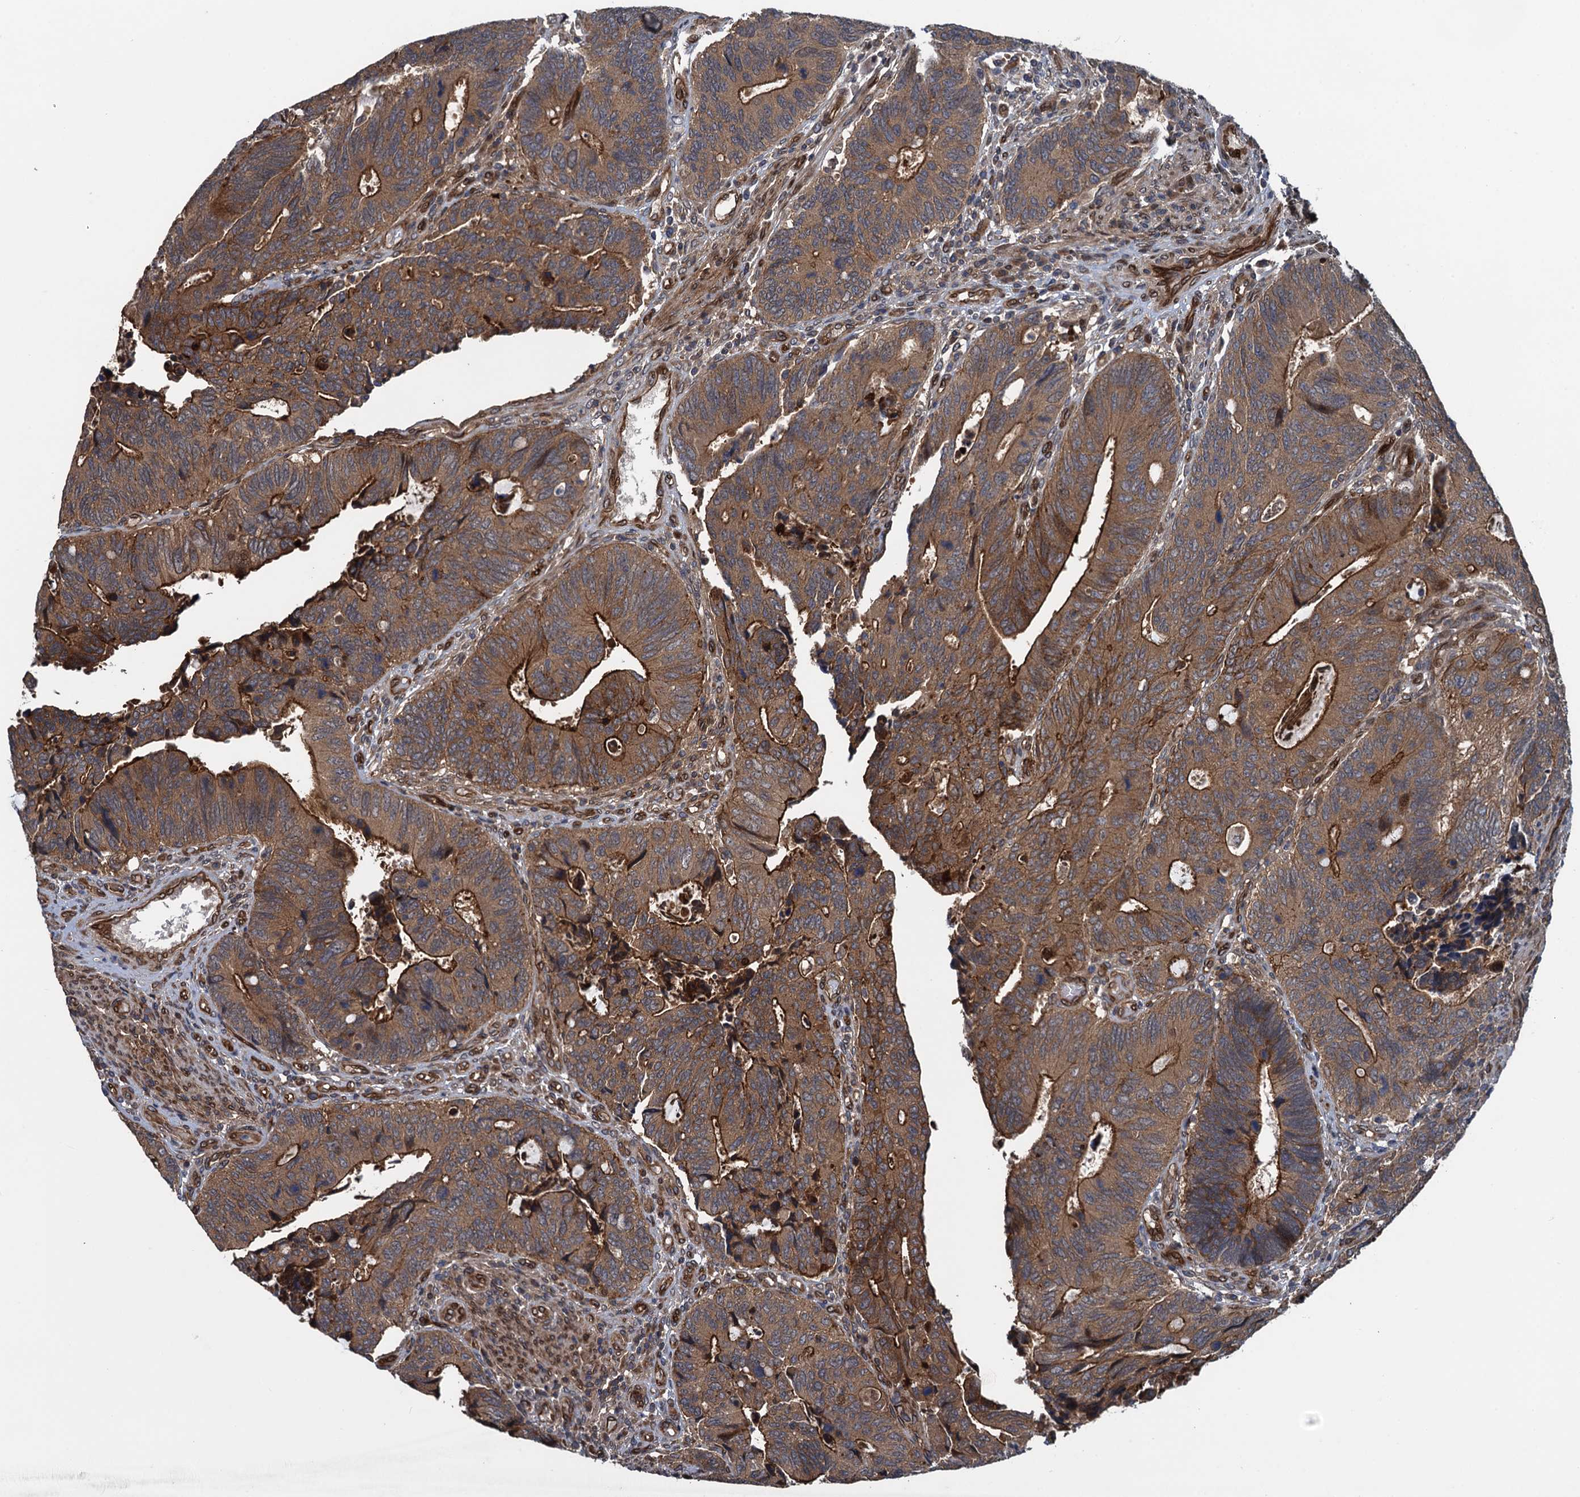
{"staining": {"intensity": "strong", "quantity": ">75%", "location": "cytoplasmic/membranous"}, "tissue": "colorectal cancer", "cell_type": "Tumor cells", "image_type": "cancer", "snomed": [{"axis": "morphology", "description": "Adenocarcinoma, NOS"}, {"axis": "topography", "description": "Colon"}], "caption": "About >75% of tumor cells in human colorectal adenocarcinoma show strong cytoplasmic/membranous protein staining as visualized by brown immunohistochemical staining.", "gene": "RHOBTB1", "patient": {"sex": "male", "age": 87}}